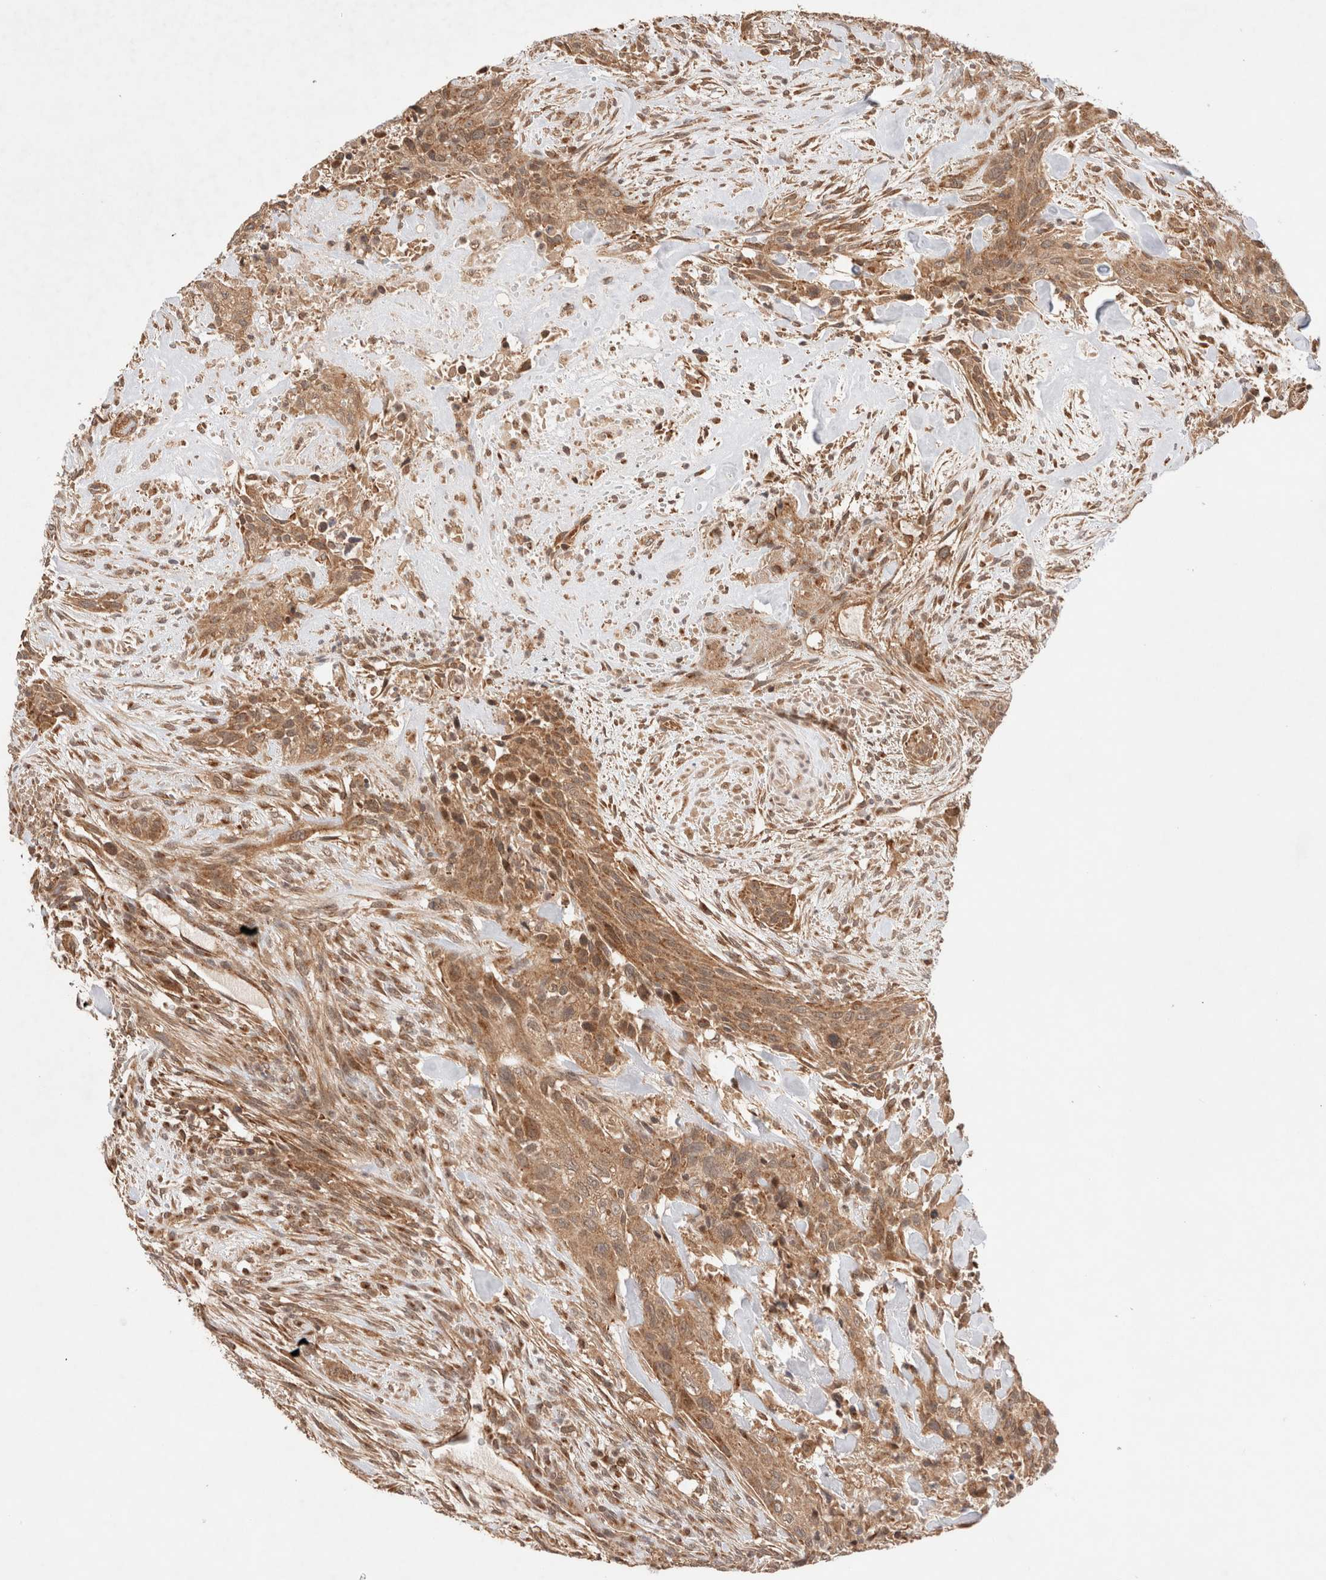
{"staining": {"intensity": "moderate", "quantity": ">75%", "location": "cytoplasmic/membranous,nuclear"}, "tissue": "urothelial cancer", "cell_type": "Tumor cells", "image_type": "cancer", "snomed": [{"axis": "morphology", "description": "Urothelial carcinoma, High grade"}, {"axis": "topography", "description": "Urinary bladder"}], "caption": "IHC staining of urothelial cancer, which shows medium levels of moderate cytoplasmic/membranous and nuclear positivity in approximately >75% of tumor cells indicating moderate cytoplasmic/membranous and nuclear protein staining. The staining was performed using DAB (brown) for protein detection and nuclei were counterstained in hematoxylin (blue).", "gene": "SIKE1", "patient": {"sex": "male", "age": 35}}